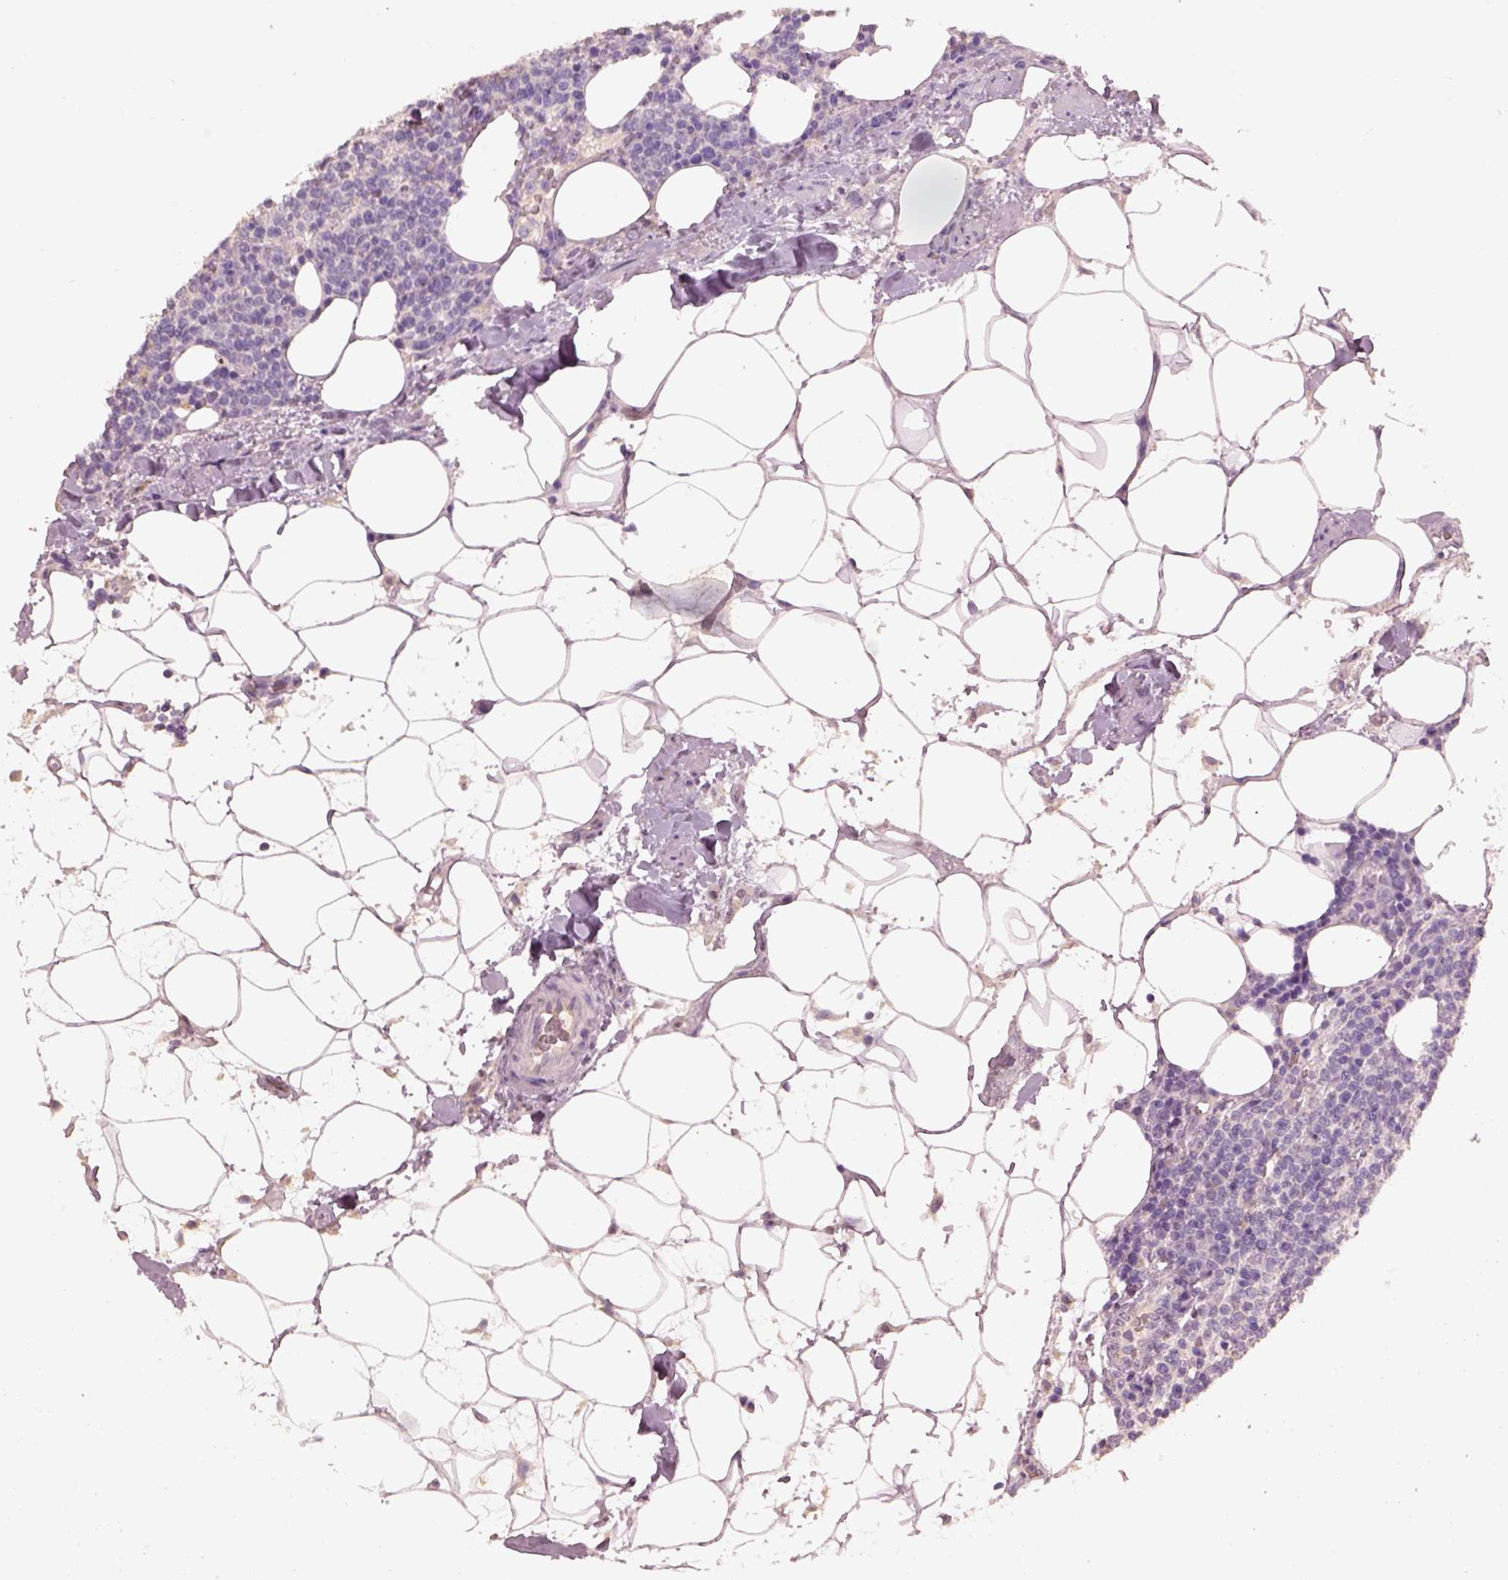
{"staining": {"intensity": "negative", "quantity": "none", "location": "none"}, "tissue": "lymphoma", "cell_type": "Tumor cells", "image_type": "cancer", "snomed": [{"axis": "morphology", "description": "Malignant lymphoma, non-Hodgkin's type, High grade"}, {"axis": "topography", "description": "Lymph node"}], "caption": "A photomicrograph of human lymphoma is negative for staining in tumor cells.", "gene": "KCNIP3", "patient": {"sex": "male", "age": 61}}